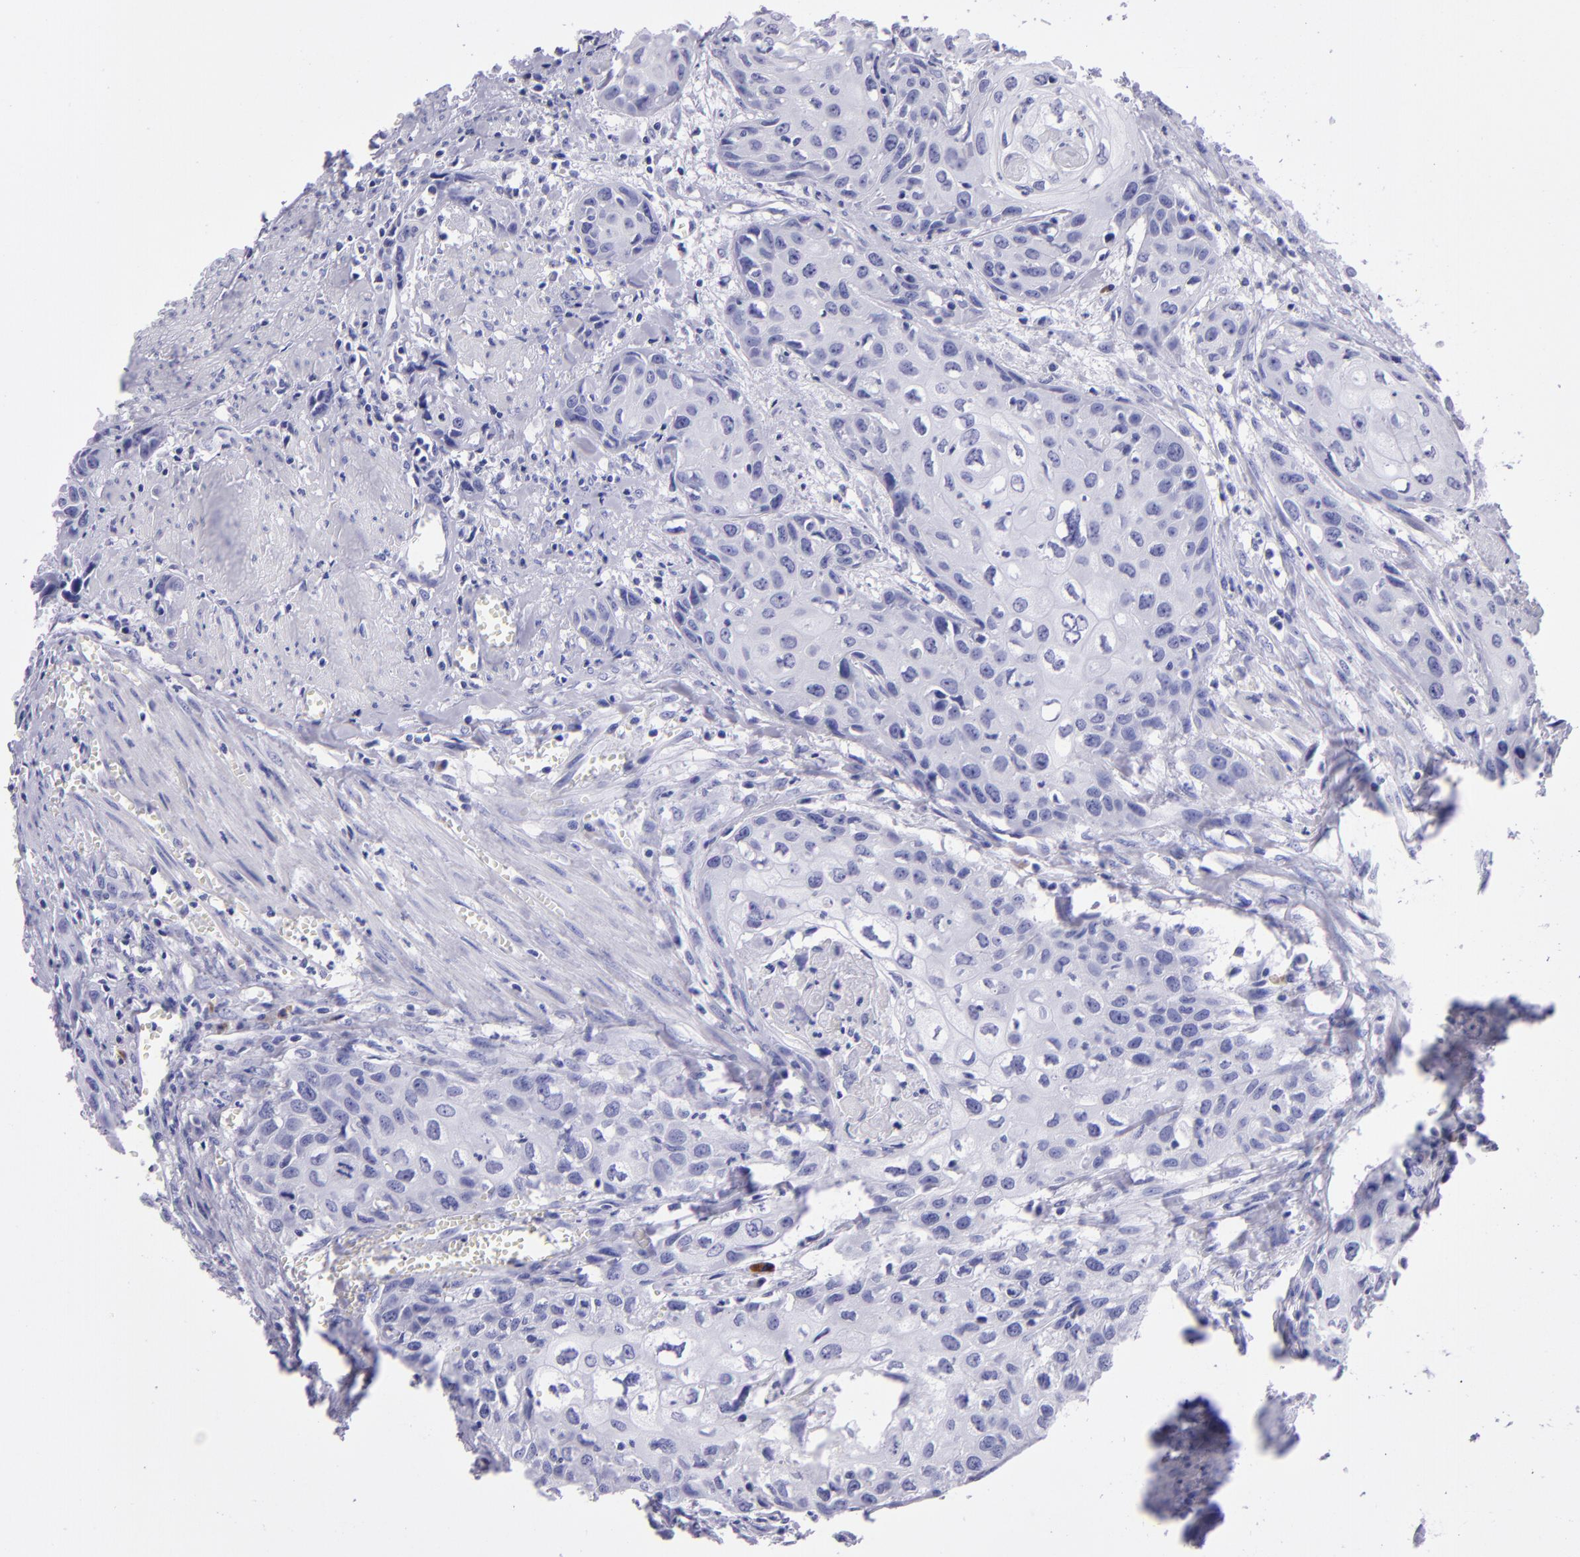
{"staining": {"intensity": "negative", "quantity": "none", "location": "none"}, "tissue": "urothelial cancer", "cell_type": "Tumor cells", "image_type": "cancer", "snomed": [{"axis": "morphology", "description": "Urothelial carcinoma, High grade"}, {"axis": "topography", "description": "Urinary bladder"}], "caption": "This histopathology image is of urothelial cancer stained with immunohistochemistry to label a protein in brown with the nuclei are counter-stained blue. There is no expression in tumor cells. (DAB (3,3'-diaminobenzidine) immunohistochemistry with hematoxylin counter stain).", "gene": "TYRP1", "patient": {"sex": "male", "age": 54}}